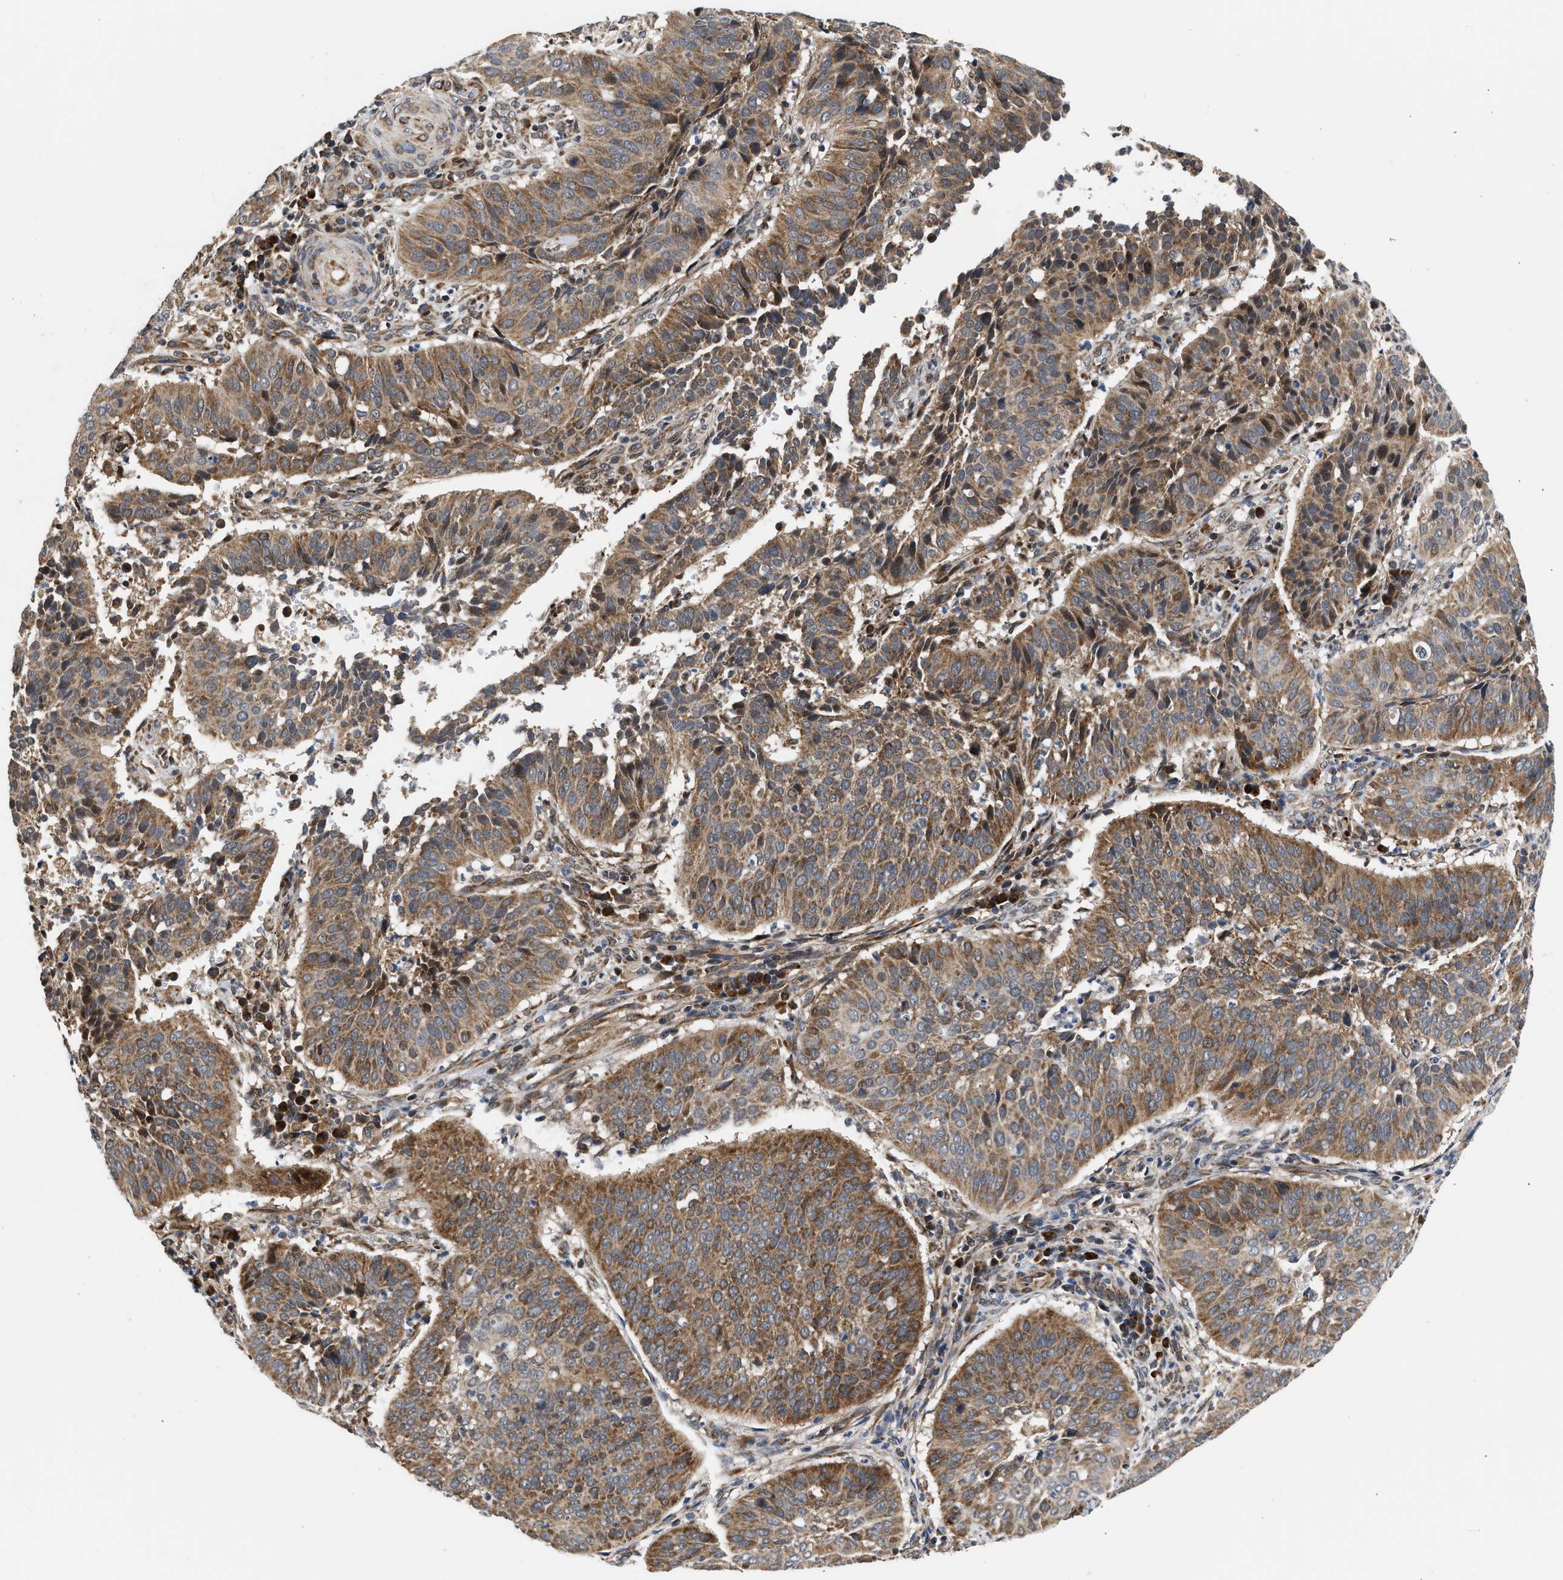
{"staining": {"intensity": "moderate", "quantity": ">75%", "location": "cytoplasmic/membranous"}, "tissue": "cervical cancer", "cell_type": "Tumor cells", "image_type": "cancer", "snomed": [{"axis": "morphology", "description": "Normal tissue, NOS"}, {"axis": "morphology", "description": "Squamous cell carcinoma, NOS"}, {"axis": "topography", "description": "Cervix"}], "caption": "Protein expression analysis of human cervical squamous cell carcinoma reveals moderate cytoplasmic/membranous expression in about >75% of tumor cells.", "gene": "POLG2", "patient": {"sex": "female", "age": 39}}